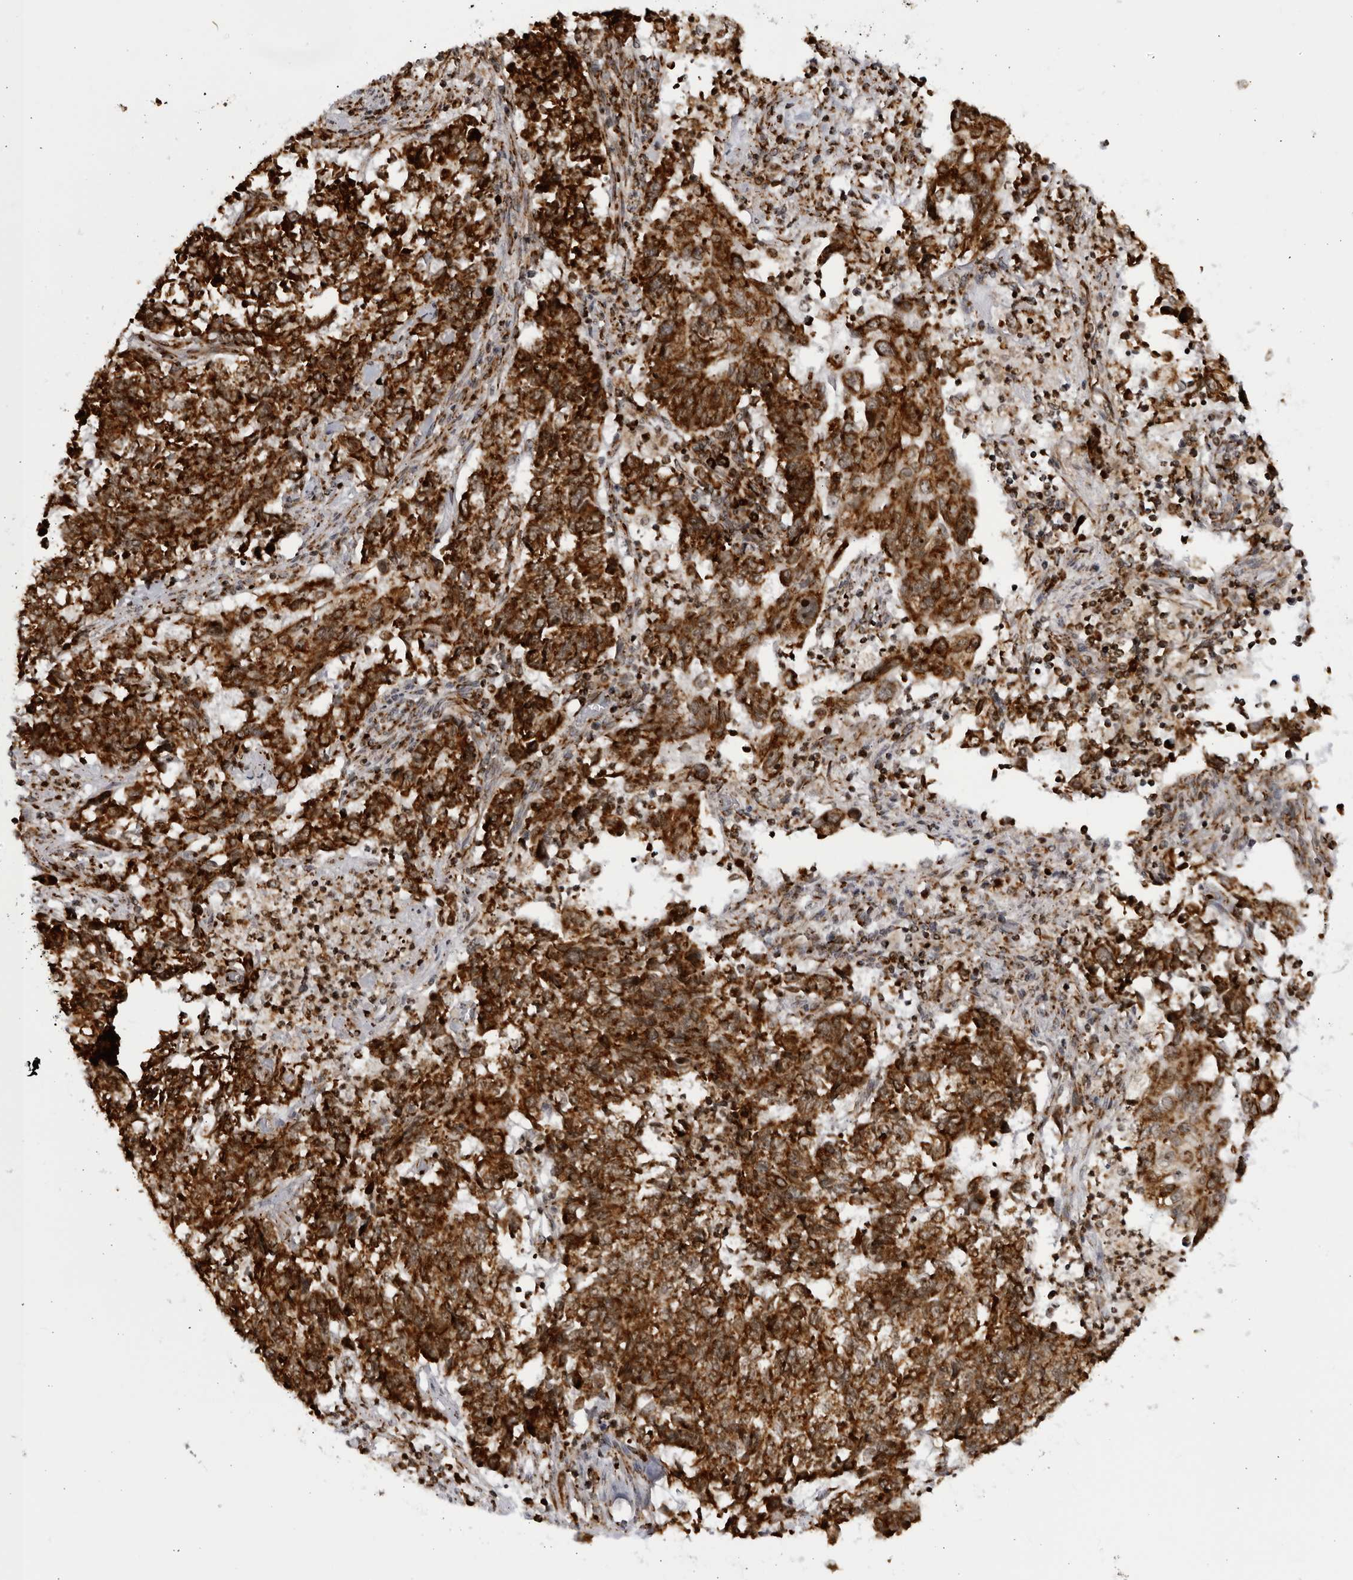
{"staining": {"intensity": "strong", "quantity": ">75%", "location": "cytoplasmic/membranous"}, "tissue": "endometrial cancer", "cell_type": "Tumor cells", "image_type": "cancer", "snomed": [{"axis": "morphology", "description": "Adenocarcinoma, NOS"}, {"axis": "topography", "description": "Endometrium"}], "caption": "Immunohistochemistry (IHC) histopathology image of endometrial cancer (adenocarcinoma) stained for a protein (brown), which reveals high levels of strong cytoplasmic/membranous staining in approximately >75% of tumor cells.", "gene": "RBM34", "patient": {"sex": "female", "age": 80}}